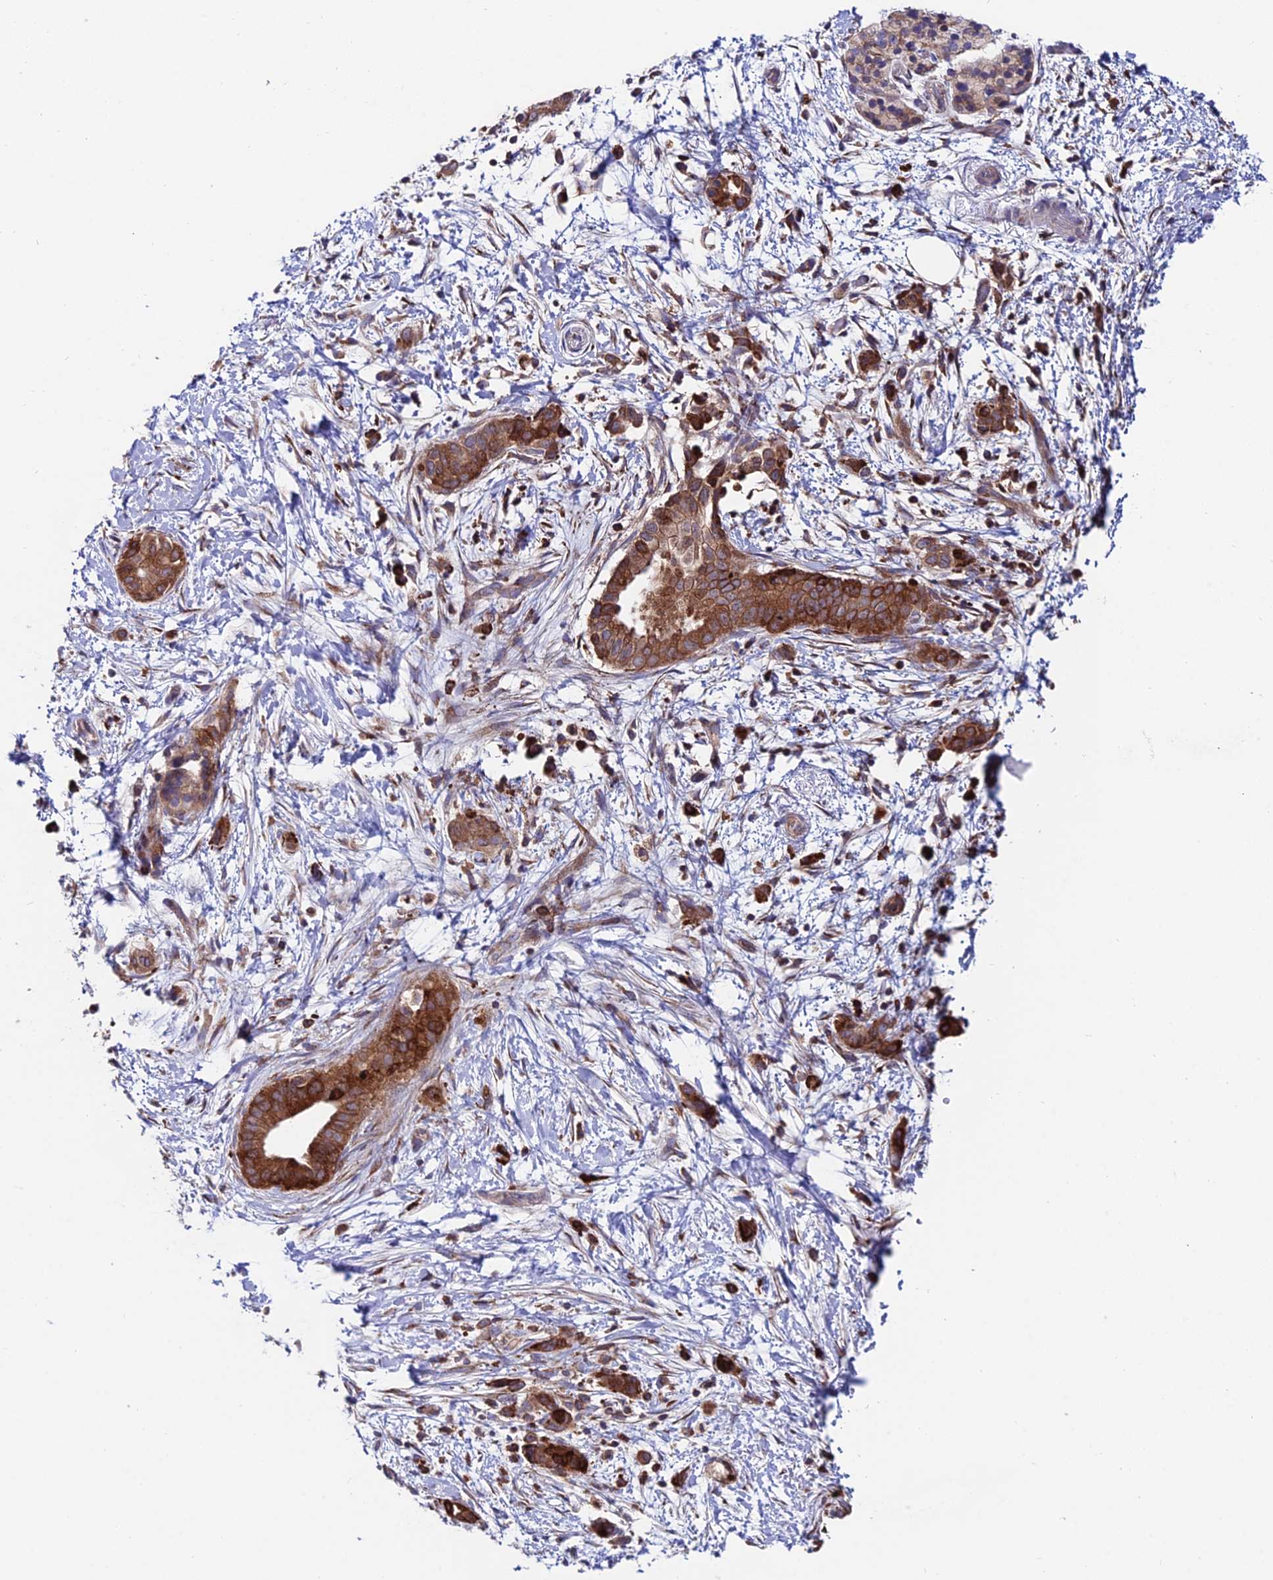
{"staining": {"intensity": "strong", "quantity": ">75%", "location": "cytoplasmic/membranous"}, "tissue": "pancreatic cancer", "cell_type": "Tumor cells", "image_type": "cancer", "snomed": [{"axis": "morphology", "description": "Normal tissue, NOS"}, {"axis": "morphology", "description": "Adenocarcinoma, NOS"}, {"axis": "topography", "description": "Pancreas"}, {"axis": "topography", "description": "Peripheral nerve tissue"}], "caption": "Immunohistochemical staining of human adenocarcinoma (pancreatic) exhibits high levels of strong cytoplasmic/membranous staining in approximately >75% of tumor cells.", "gene": "EIF3K", "patient": {"sex": "female", "age": 63}}